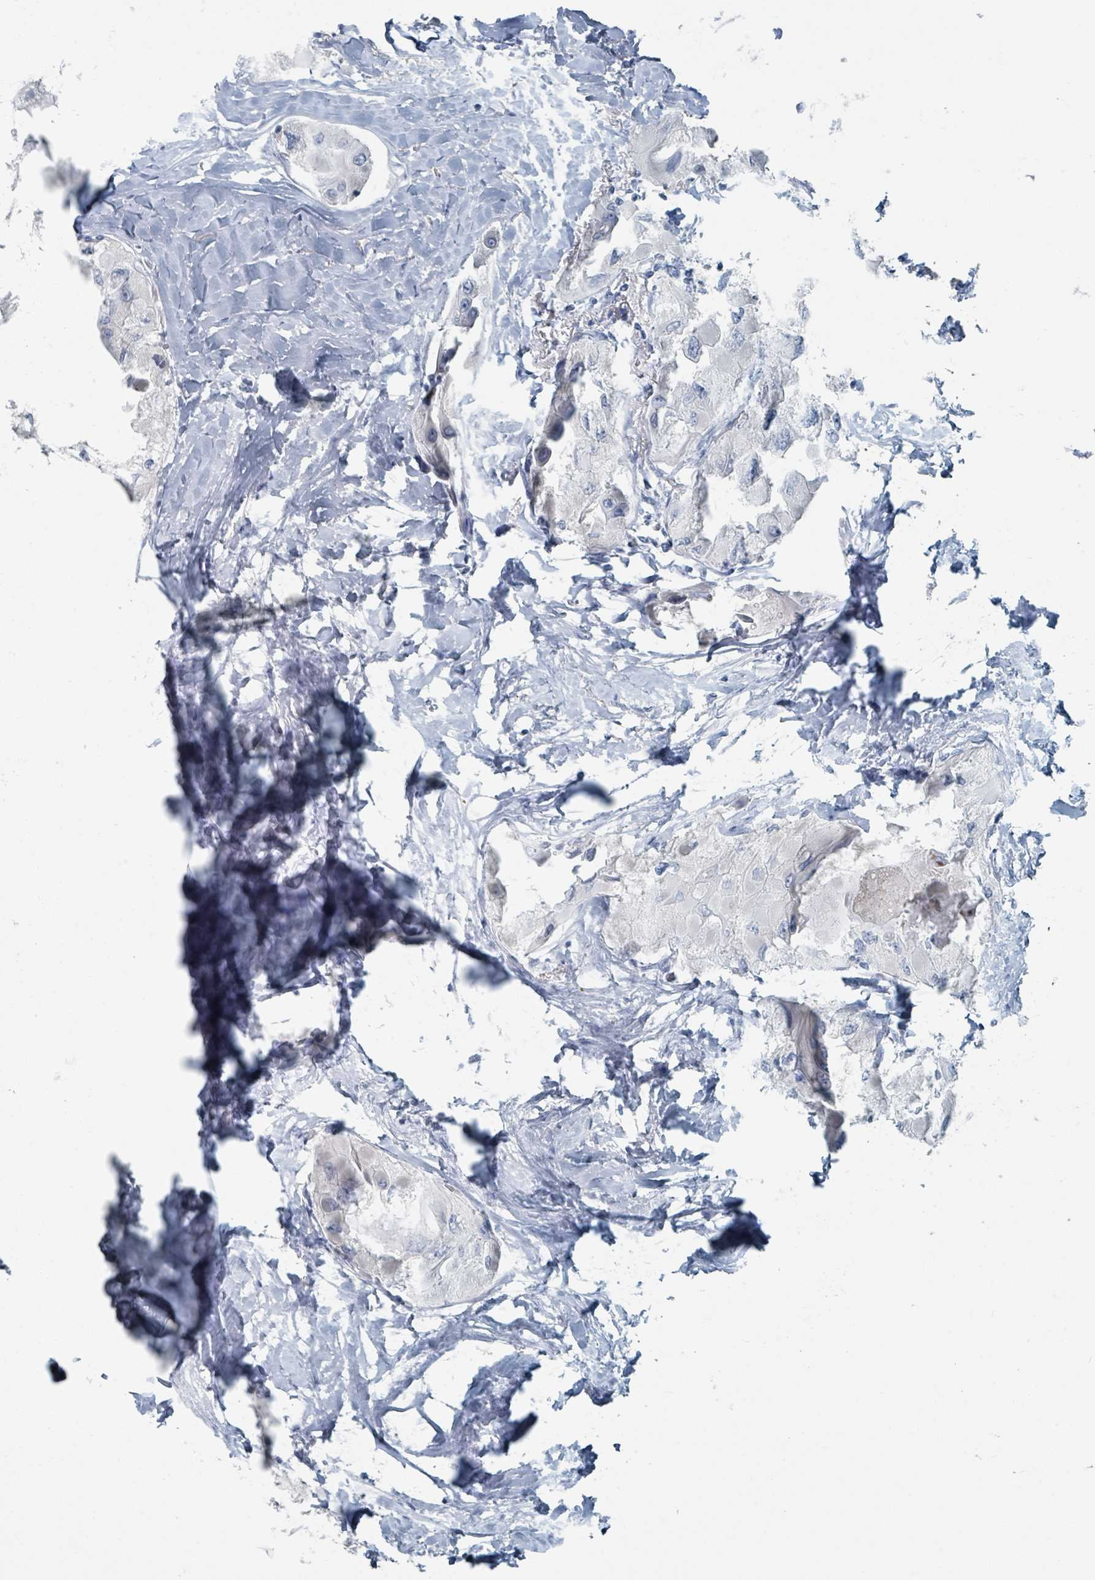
{"staining": {"intensity": "negative", "quantity": "none", "location": "none"}, "tissue": "thyroid cancer", "cell_type": "Tumor cells", "image_type": "cancer", "snomed": [{"axis": "morphology", "description": "Normal tissue, NOS"}, {"axis": "morphology", "description": "Papillary adenocarcinoma, NOS"}, {"axis": "topography", "description": "Thyroid gland"}], "caption": "Immunohistochemistry (IHC) histopathology image of neoplastic tissue: thyroid papillary adenocarcinoma stained with DAB (3,3'-diaminobenzidine) demonstrates no significant protein positivity in tumor cells. Nuclei are stained in blue.", "gene": "GAMT", "patient": {"sex": "female", "age": 59}}